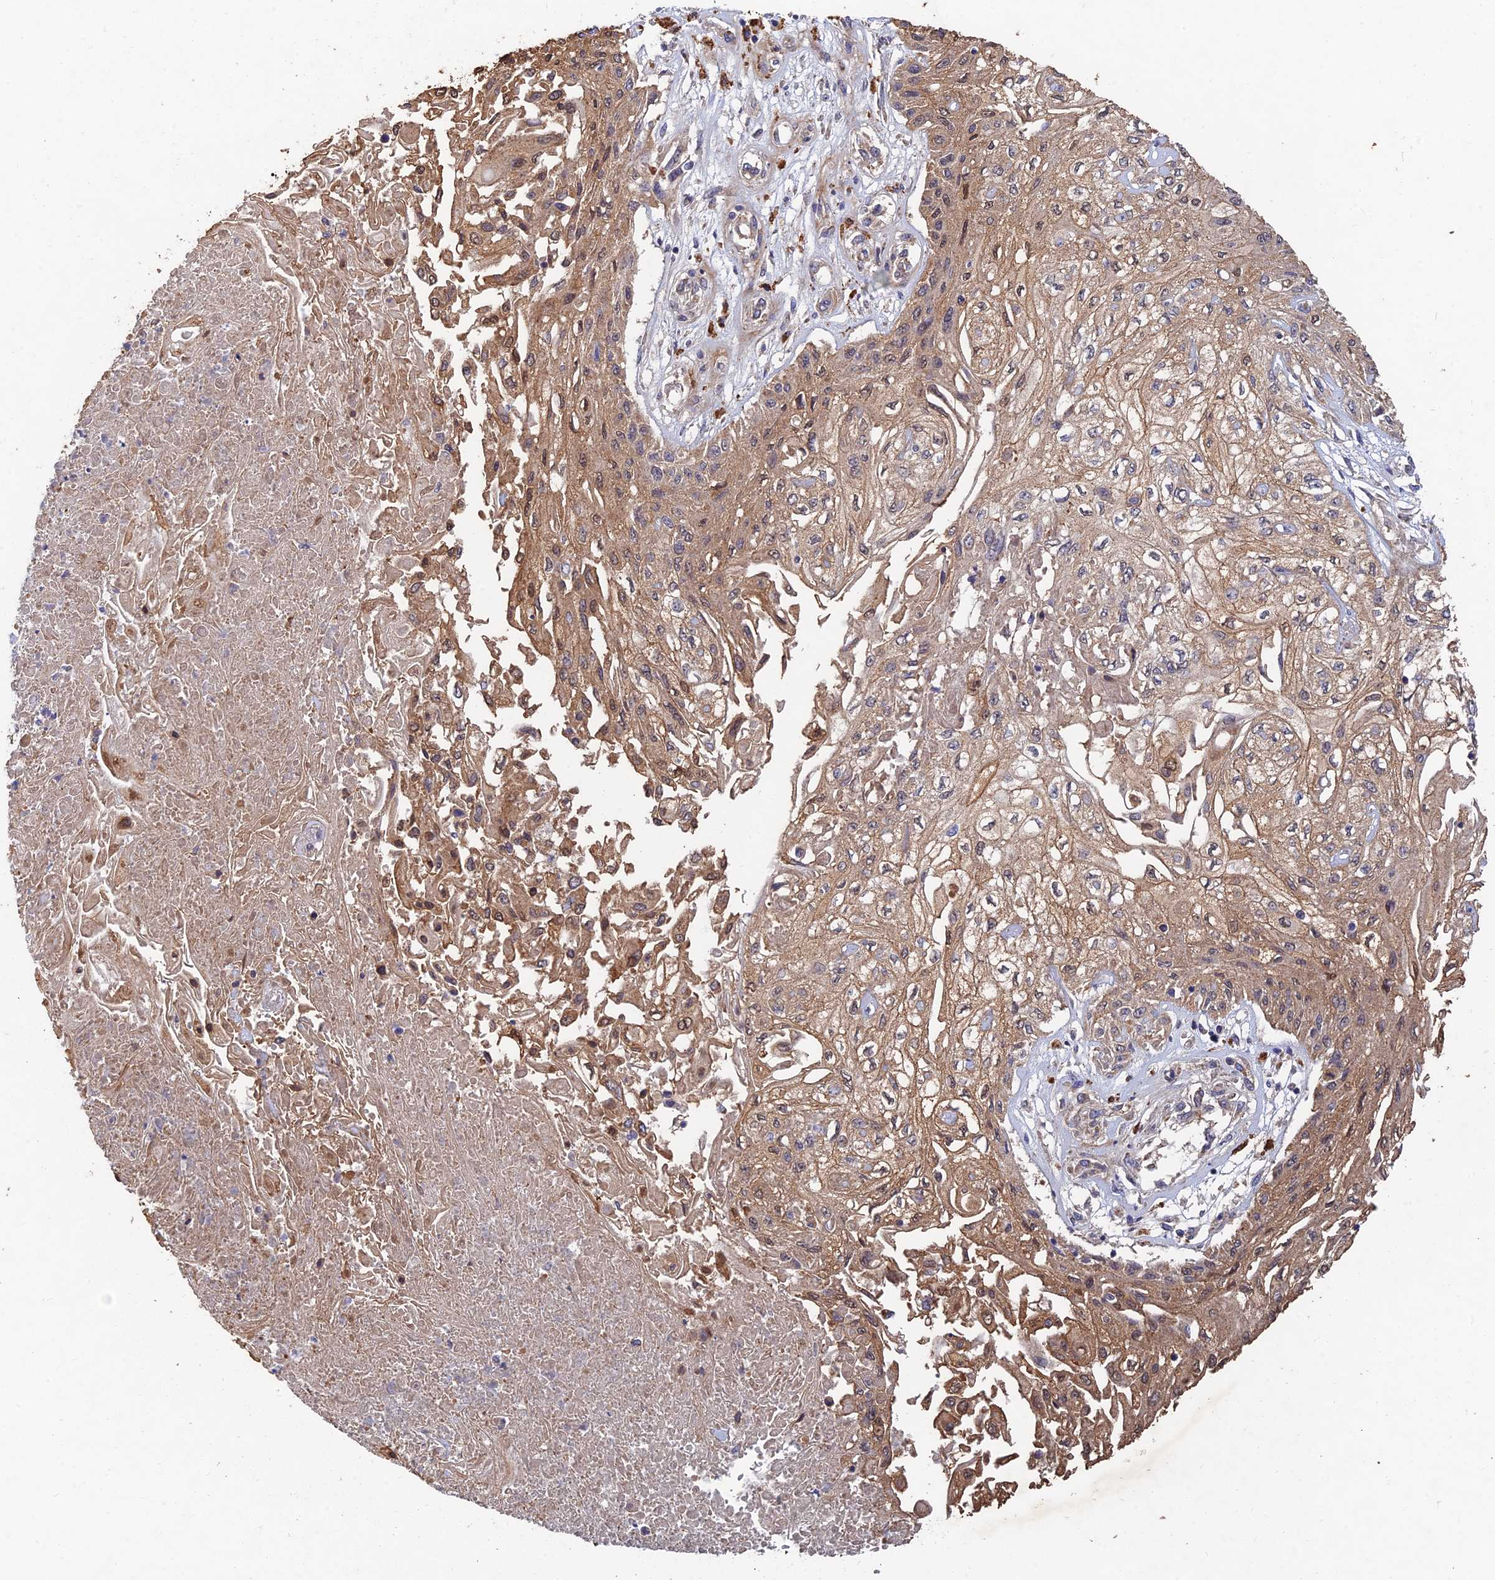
{"staining": {"intensity": "moderate", "quantity": ">75%", "location": "cytoplasmic/membranous"}, "tissue": "skin cancer", "cell_type": "Tumor cells", "image_type": "cancer", "snomed": [{"axis": "morphology", "description": "Squamous cell carcinoma, NOS"}, {"axis": "morphology", "description": "Squamous cell carcinoma, metastatic, NOS"}, {"axis": "topography", "description": "Skin"}, {"axis": "topography", "description": "Lymph node"}], "caption": "Immunohistochemistry photomicrograph of neoplastic tissue: skin cancer (squamous cell carcinoma) stained using immunohistochemistry exhibits medium levels of moderate protein expression localized specifically in the cytoplasmic/membranous of tumor cells, appearing as a cytoplasmic/membranous brown color.", "gene": "SLC38A11", "patient": {"sex": "male", "age": 75}}